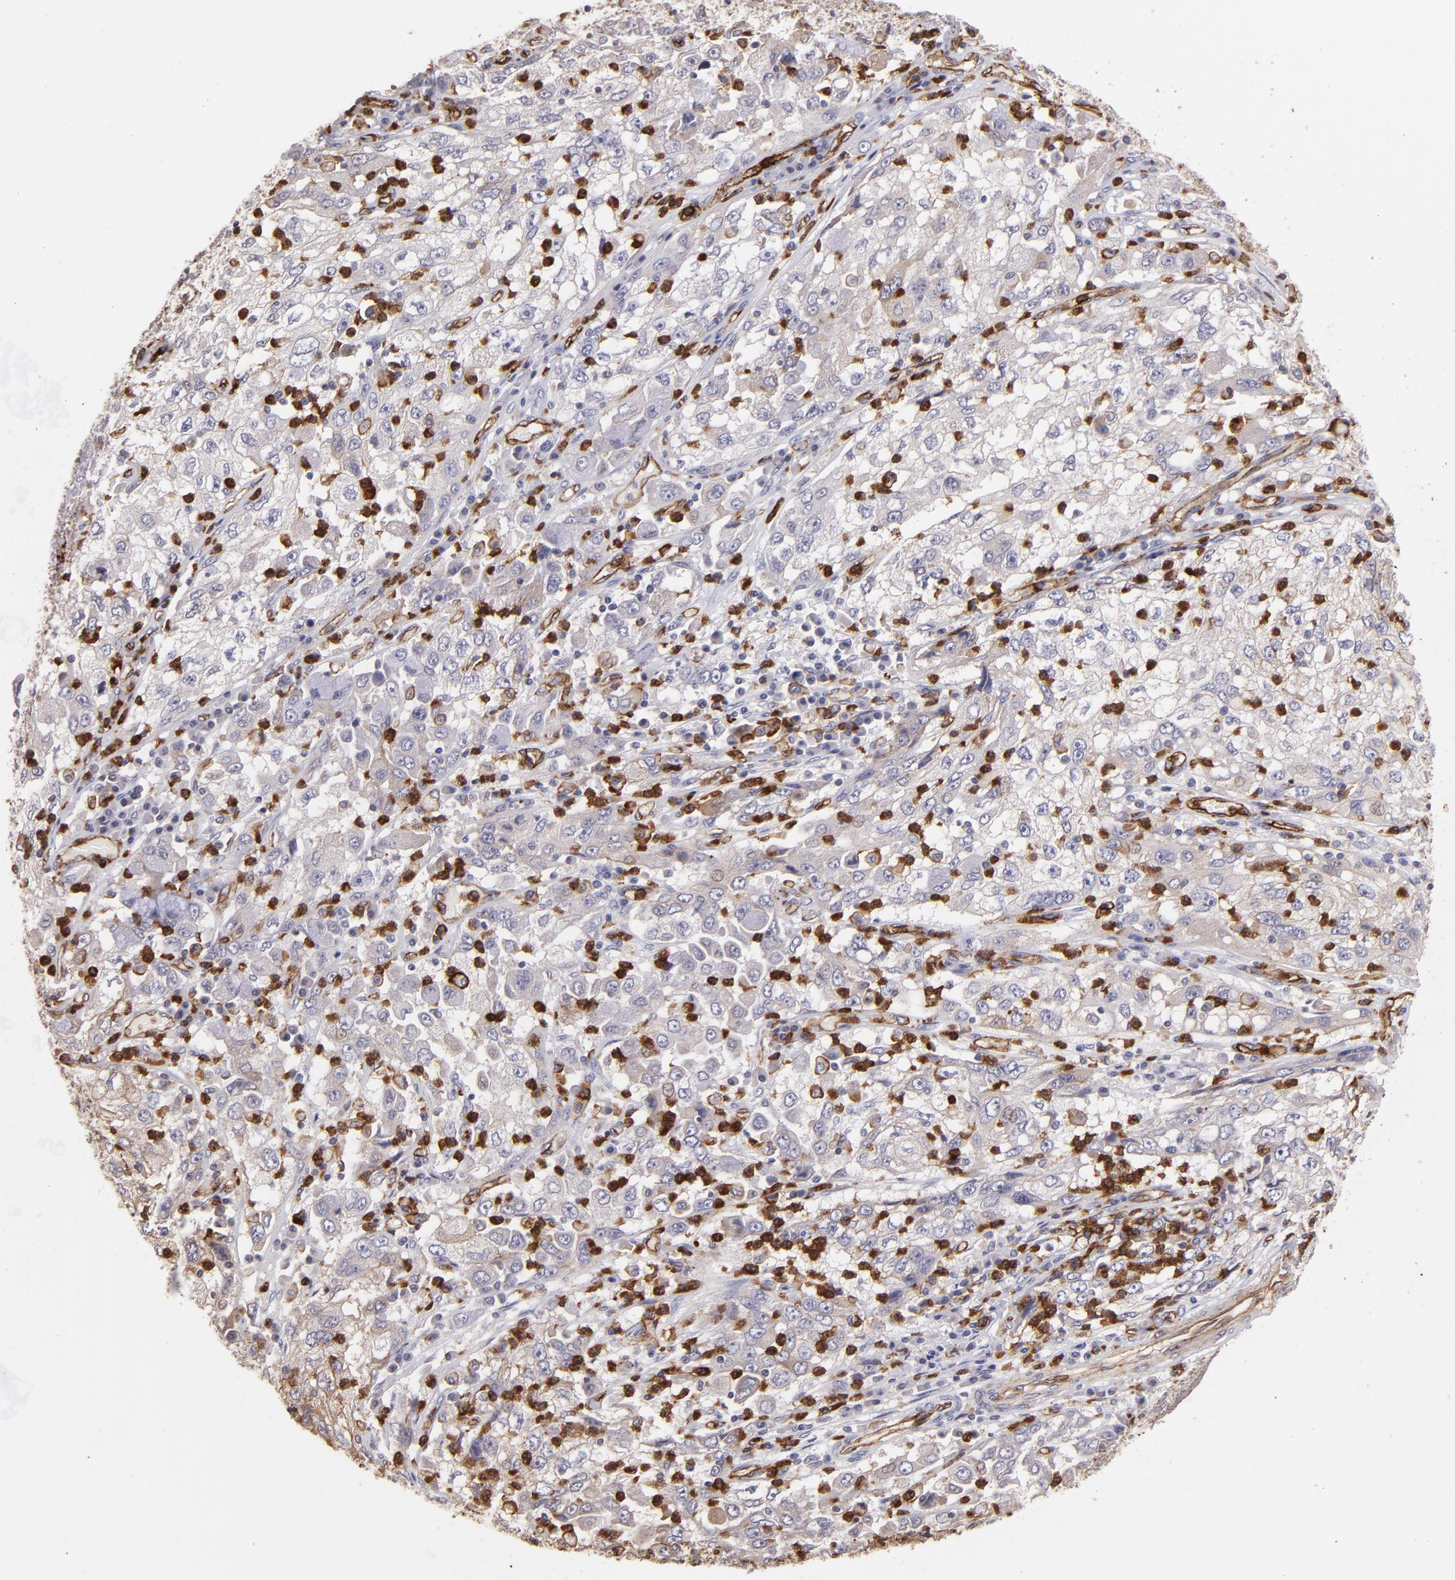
{"staining": {"intensity": "negative", "quantity": "none", "location": "none"}, "tissue": "cervical cancer", "cell_type": "Tumor cells", "image_type": "cancer", "snomed": [{"axis": "morphology", "description": "Squamous cell carcinoma, NOS"}, {"axis": "topography", "description": "Cervix"}], "caption": "Cervical cancer (squamous cell carcinoma) was stained to show a protein in brown. There is no significant positivity in tumor cells.", "gene": "DYSF", "patient": {"sex": "female", "age": 36}}